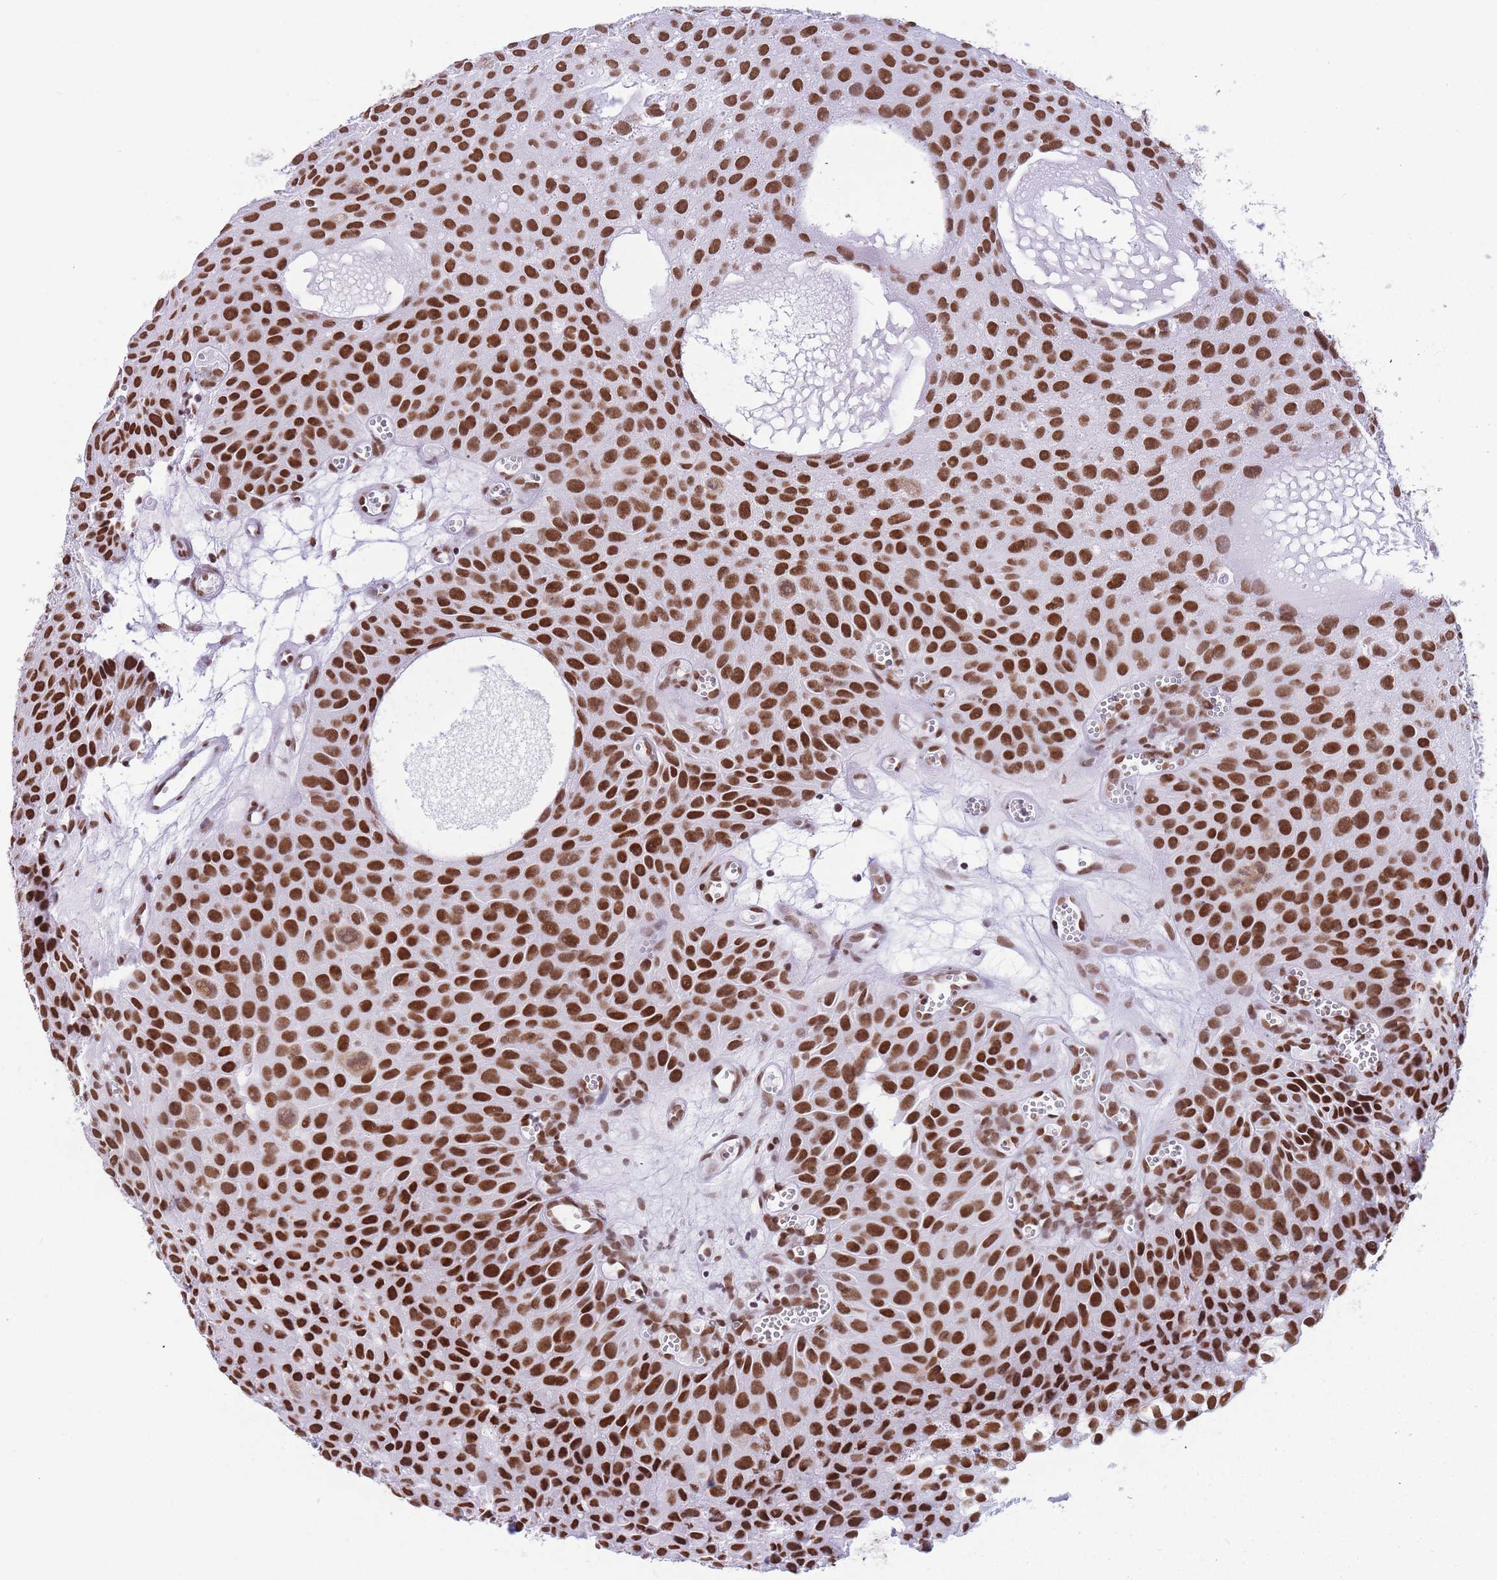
{"staining": {"intensity": "strong", "quantity": ">75%", "location": "nuclear"}, "tissue": "urothelial cancer", "cell_type": "Tumor cells", "image_type": "cancer", "snomed": [{"axis": "morphology", "description": "Urothelial carcinoma, Low grade"}, {"axis": "topography", "description": "Urinary bladder"}], "caption": "The photomicrograph shows staining of low-grade urothelial carcinoma, revealing strong nuclear protein positivity (brown color) within tumor cells. The staining was performed using DAB (3,3'-diaminobenzidine), with brown indicating positive protein expression. Nuclei are stained blue with hematoxylin.", "gene": "HNRNPUL1", "patient": {"sex": "male", "age": 88}}